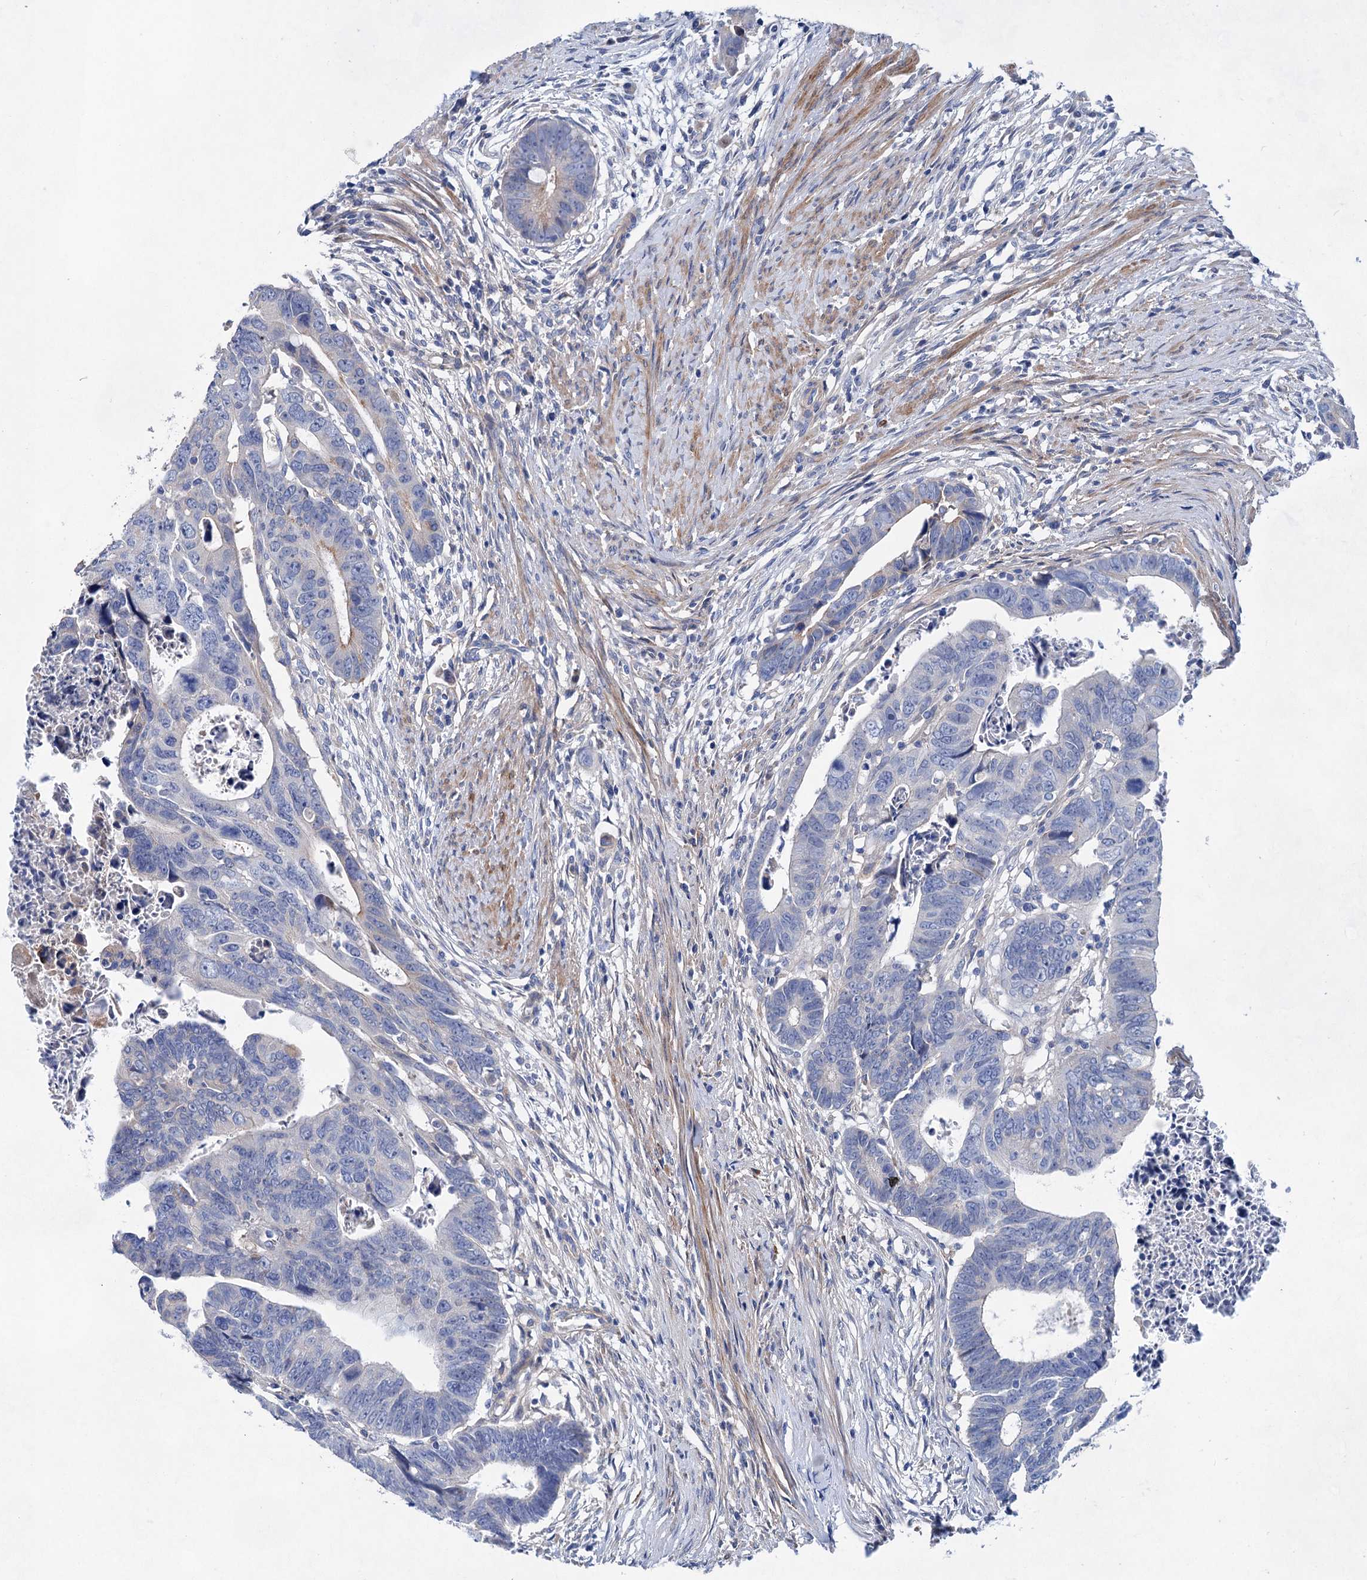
{"staining": {"intensity": "negative", "quantity": "none", "location": "none"}, "tissue": "colorectal cancer", "cell_type": "Tumor cells", "image_type": "cancer", "snomed": [{"axis": "morphology", "description": "Adenocarcinoma, NOS"}, {"axis": "topography", "description": "Rectum"}], "caption": "Immunohistochemistry of colorectal cancer (adenocarcinoma) displays no expression in tumor cells. The staining is performed using DAB (3,3'-diaminobenzidine) brown chromogen with nuclei counter-stained in using hematoxylin.", "gene": "GPR155", "patient": {"sex": "female", "age": 65}}